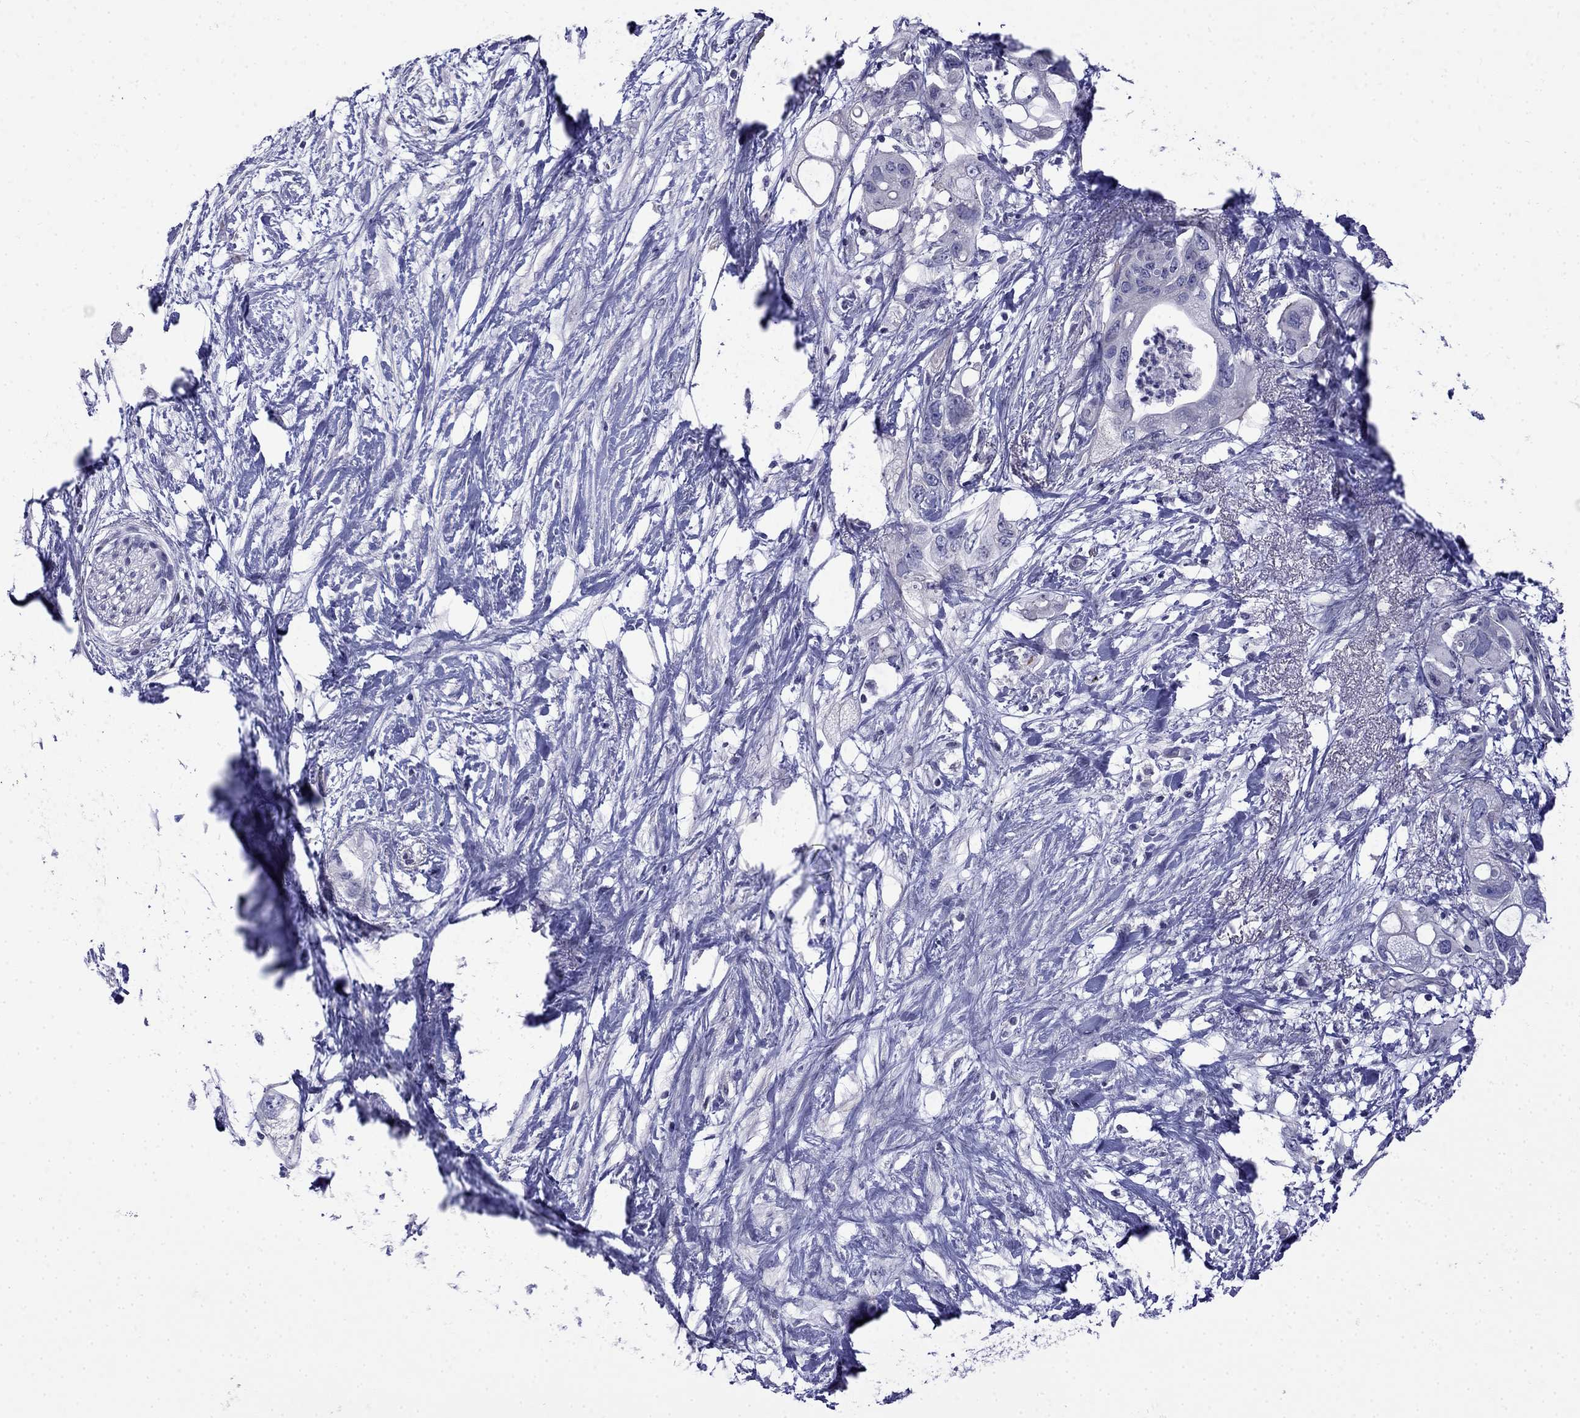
{"staining": {"intensity": "negative", "quantity": "none", "location": "none"}, "tissue": "pancreatic cancer", "cell_type": "Tumor cells", "image_type": "cancer", "snomed": [{"axis": "morphology", "description": "Adenocarcinoma, NOS"}, {"axis": "topography", "description": "Pancreas"}], "caption": "This image is of adenocarcinoma (pancreatic) stained with immunohistochemistry to label a protein in brown with the nuclei are counter-stained blue. There is no positivity in tumor cells. The staining is performed using DAB brown chromogen with nuclei counter-stained in using hematoxylin.", "gene": "PRR18", "patient": {"sex": "female", "age": 72}}